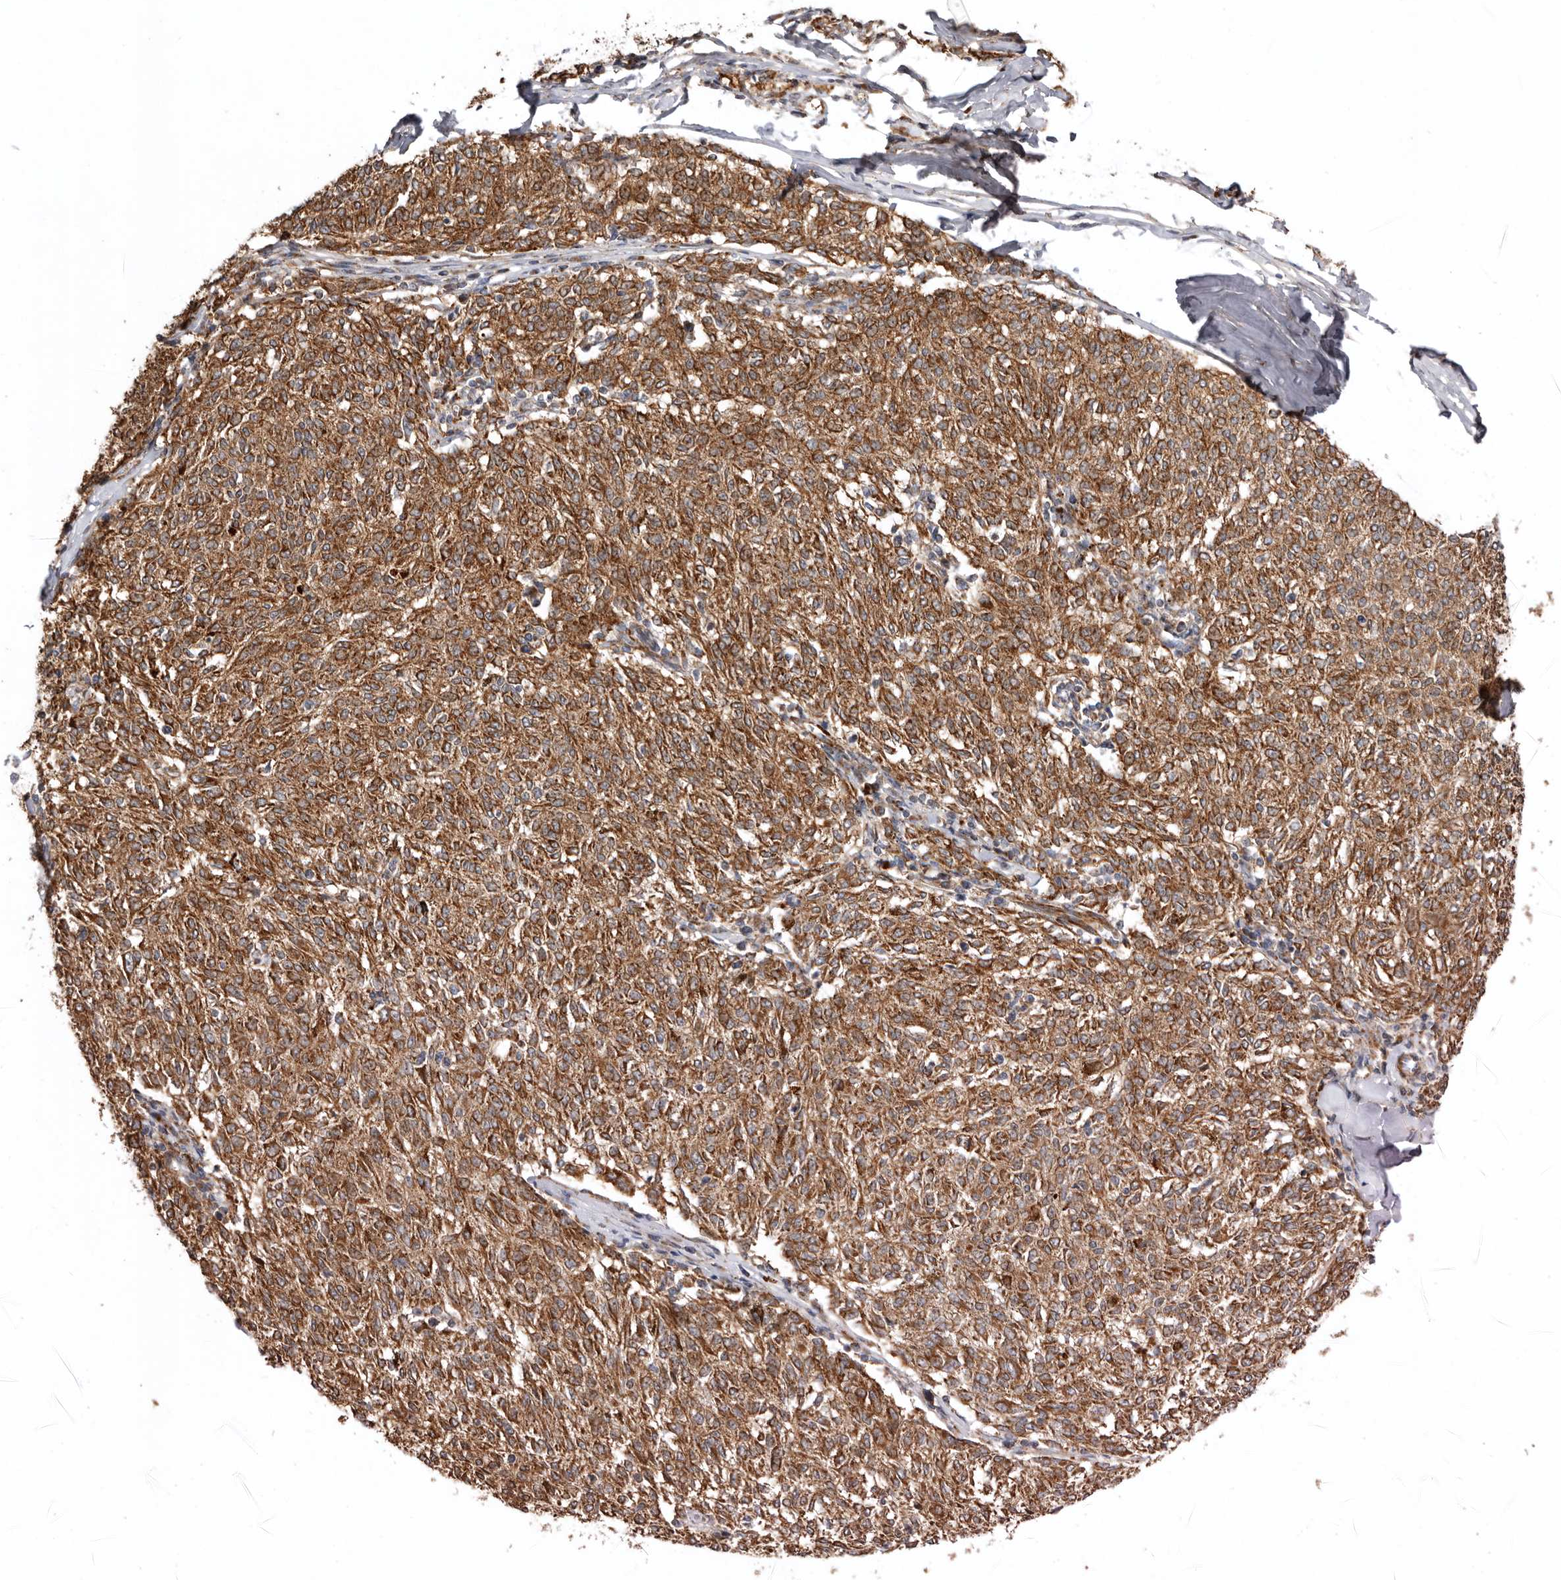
{"staining": {"intensity": "strong", "quantity": ">75%", "location": "cytoplasmic/membranous"}, "tissue": "melanoma", "cell_type": "Tumor cells", "image_type": "cancer", "snomed": [{"axis": "morphology", "description": "Malignant melanoma, NOS"}, {"axis": "topography", "description": "Skin"}], "caption": "Malignant melanoma stained for a protein (brown) displays strong cytoplasmic/membranous positive staining in approximately >75% of tumor cells.", "gene": "PROKR1", "patient": {"sex": "female", "age": 72}}